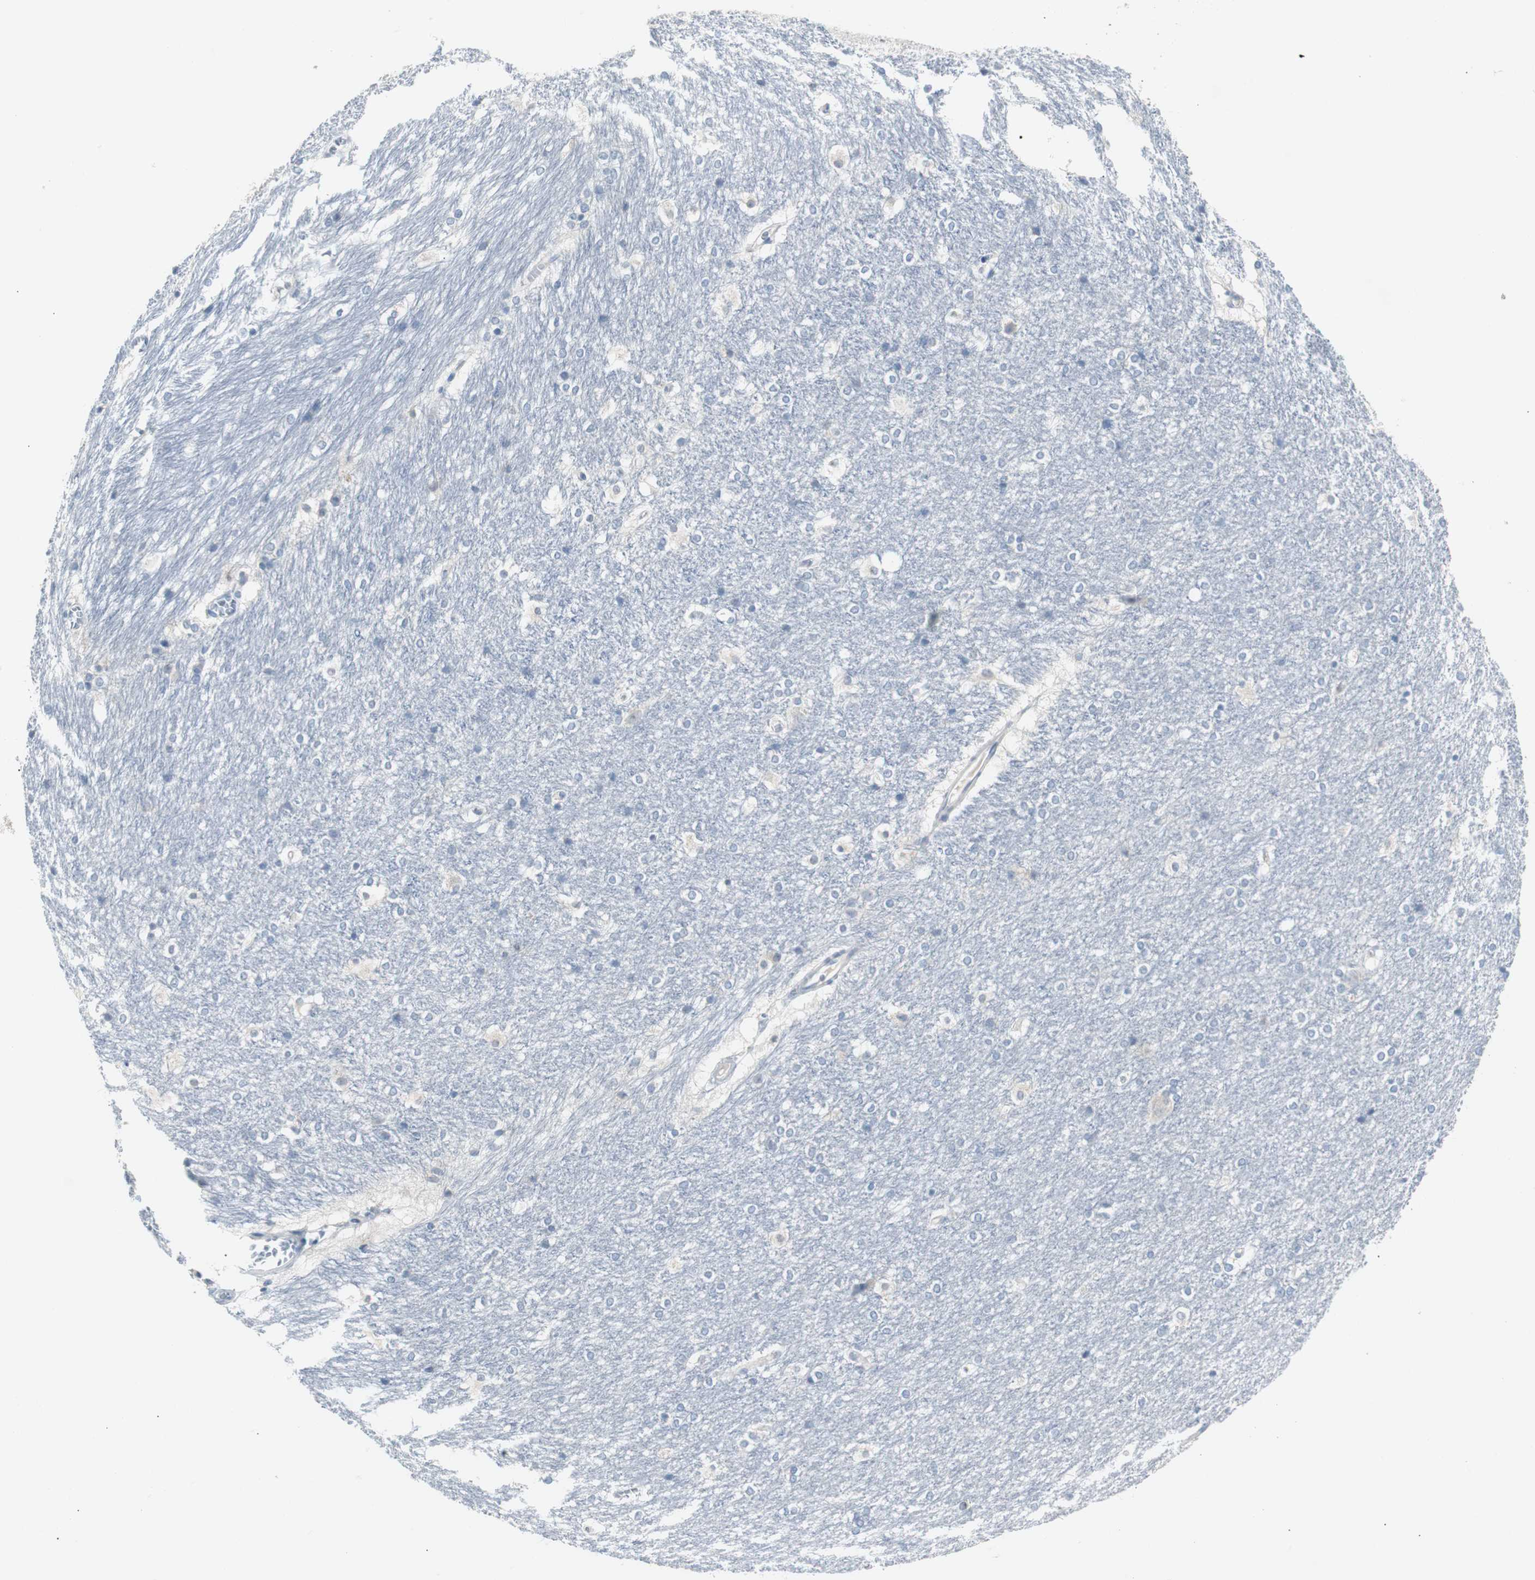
{"staining": {"intensity": "negative", "quantity": "none", "location": "none"}, "tissue": "hippocampus", "cell_type": "Glial cells", "image_type": "normal", "snomed": [{"axis": "morphology", "description": "Normal tissue, NOS"}, {"axis": "topography", "description": "Hippocampus"}], "caption": "Hippocampus was stained to show a protein in brown. There is no significant positivity in glial cells. The staining was performed using DAB (3,3'-diaminobenzidine) to visualize the protein expression in brown, while the nuclei were stained in blue with hematoxylin (Magnification: 20x).", "gene": "SOX30", "patient": {"sex": "female", "age": 19}}